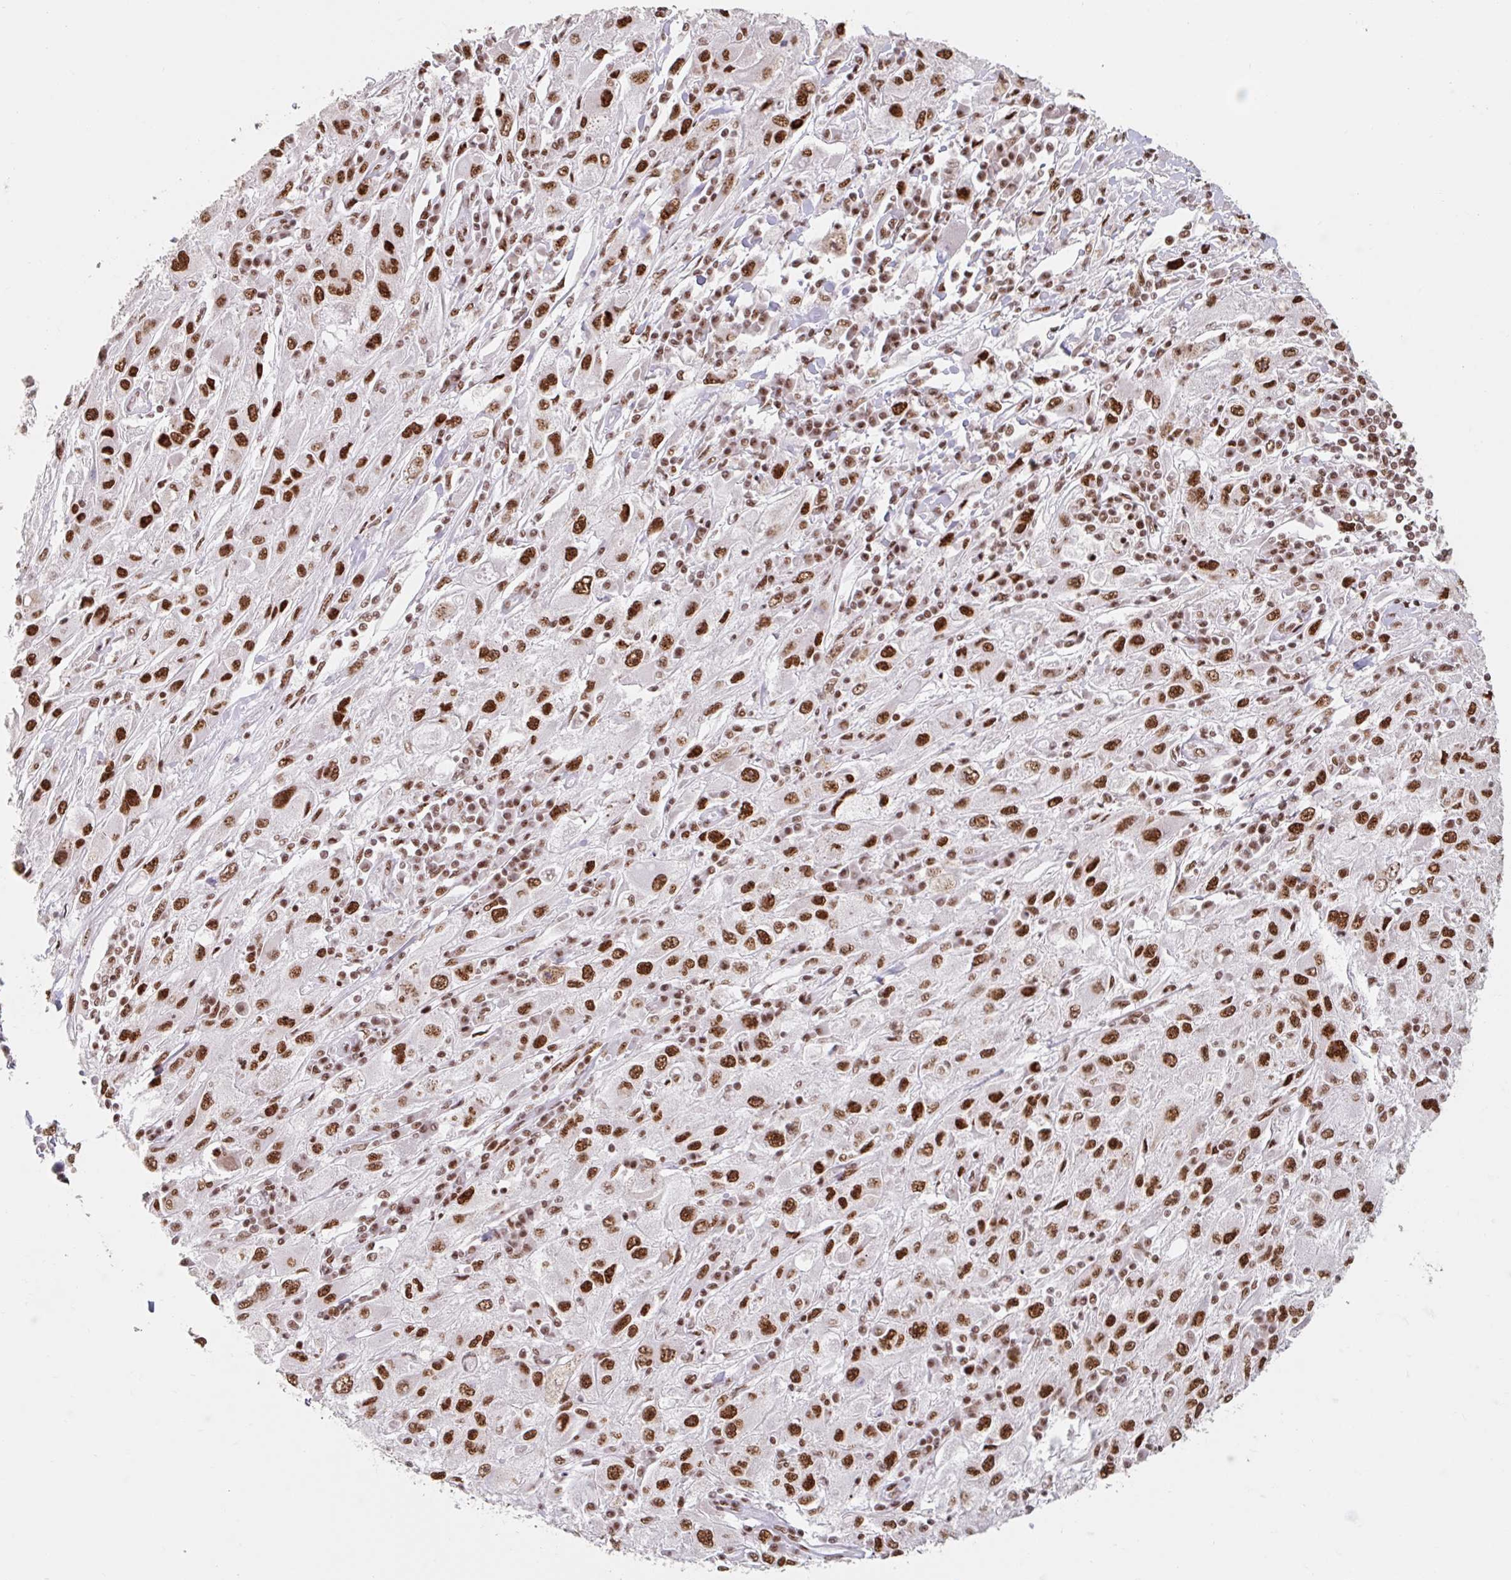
{"staining": {"intensity": "strong", "quantity": ">75%", "location": "nuclear"}, "tissue": "melanoma", "cell_type": "Tumor cells", "image_type": "cancer", "snomed": [{"axis": "morphology", "description": "Malignant melanoma, Metastatic site"}, {"axis": "topography", "description": "Skin"}], "caption": "A photomicrograph showing strong nuclear expression in approximately >75% of tumor cells in malignant melanoma (metastatic site), as visualized by brown immunohistochemical staining.", "gene": "SRSF10", "patient": {"sex": "male", "age": 53}}